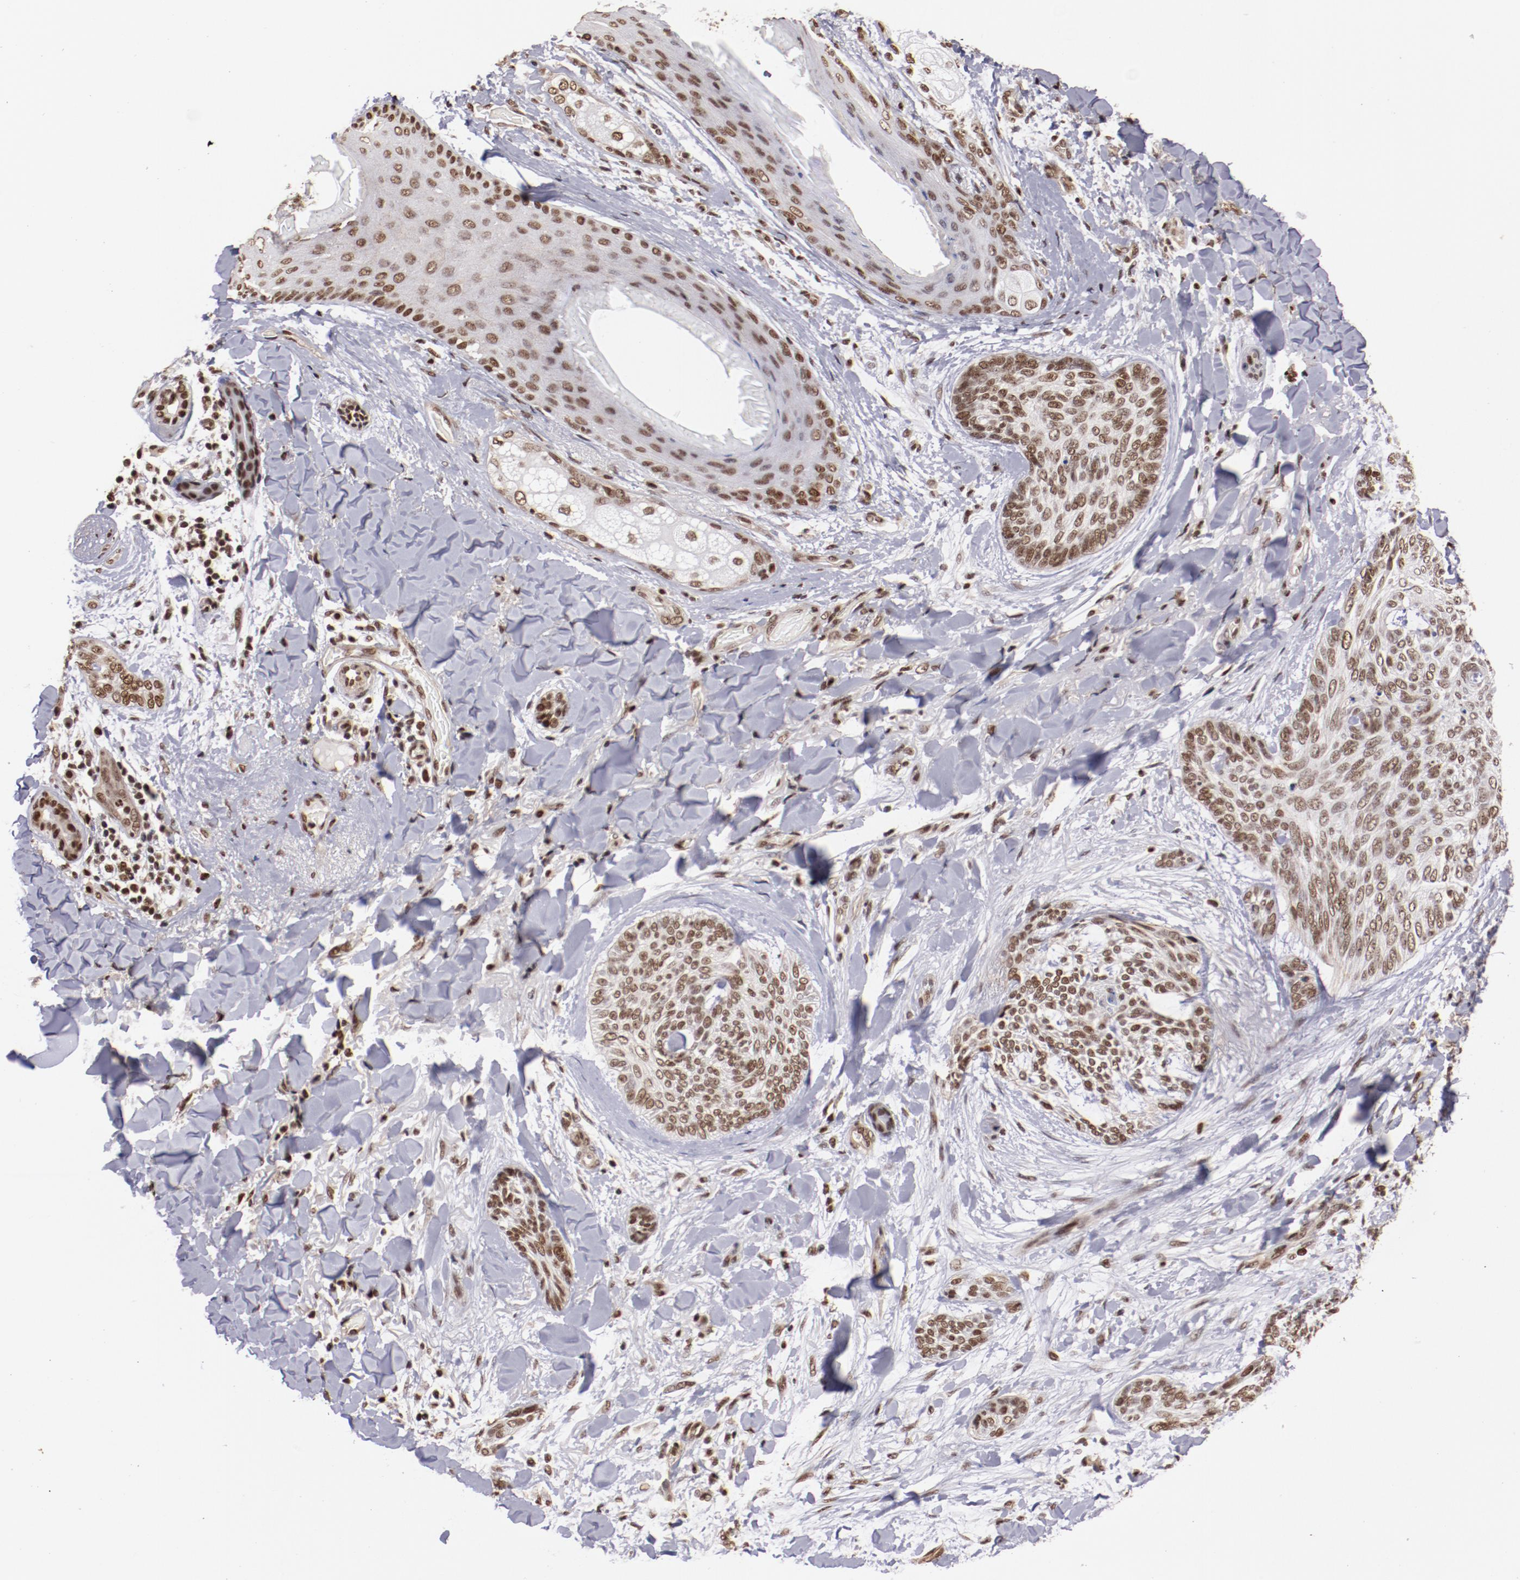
{"staining": {"intensity": "moderate", "quantity": ">75%", "location": "nuclear"}, "tissue": "skin cancer", "cell_type": "Tumor cells", "image_type": "cancer", "snomed": [{"axis": "morphology", "description": "Normal tissue, NOS"}, {"axis": "morphology", "description": "Basal cell carcinoma"}, {"axis": "topography", "description": "Skin"}], "caption": "Human skin cancer stained with a brown dye demonstrates moderate nuclear positive positivity in approximately >75% of tumor cells.", "gene": "STAG2", "patient": {"sex": "female", "age": 71}}